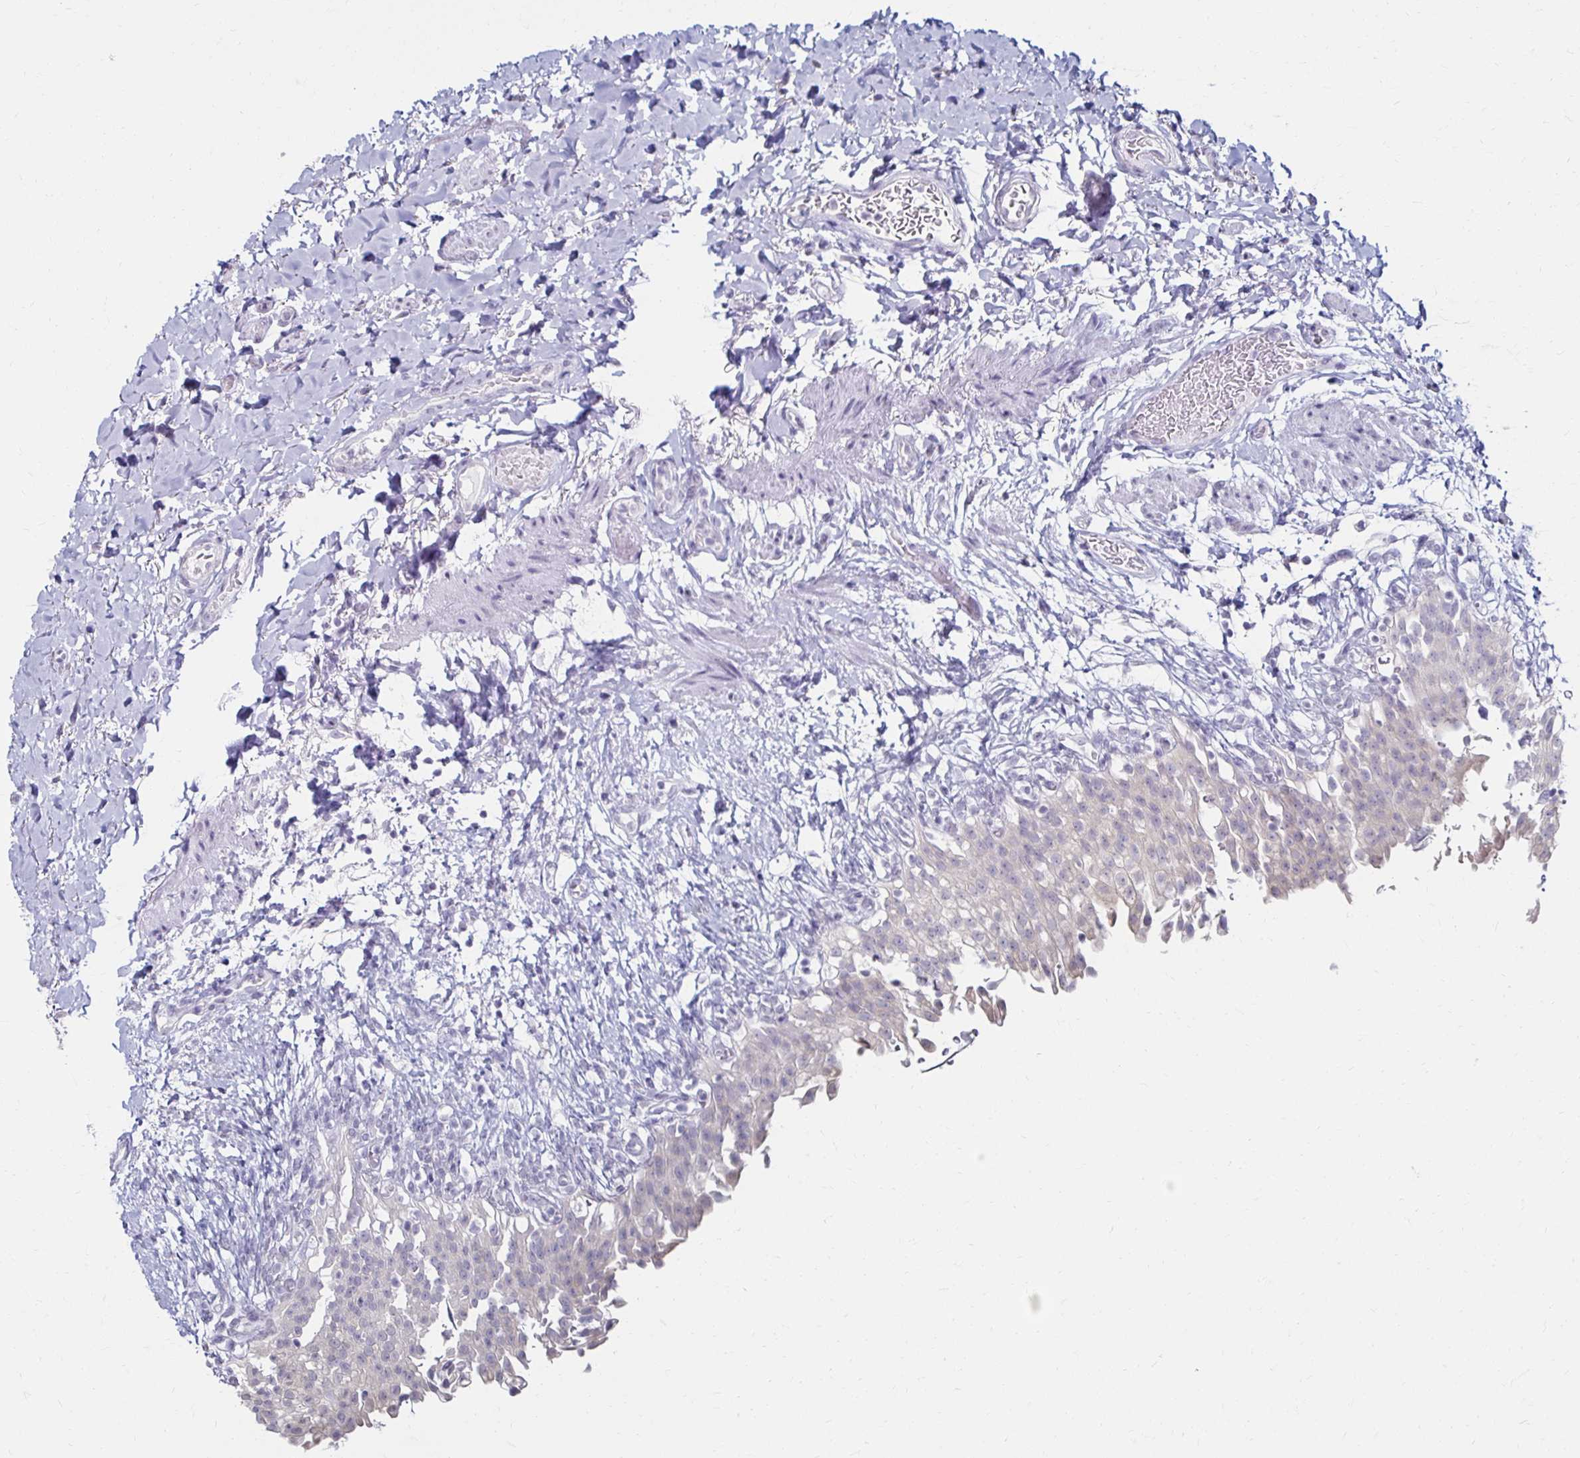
{"staining": {"intensity": "negative", "quantity": "none", "location": "none"}, "tissue": "urinary bladder", "cell_type": "Urothelial cells", "image_type": "normal", "snomed": [{"axis": "morphology", "description": "Normal tissue, NOS"}, {"axis": "topography", "description": "Urinary bladder"}, {"axis": "topography", "description": "Peripheral nerve tissue"}], "caption": "This image is of normal urinary bladder stained with immunohistochemistry (IHC) to label a protein in brown with the nuclei are counter-stained blue. There is no positivity in urothelial cells. (Brightfield microscopy of DAB (3,3'-diaminobenzidine) immunohistochemistry (IHC) at high magnification).", "gene": "TOMM34", "patient": {"sex": "female", "age": 60}}